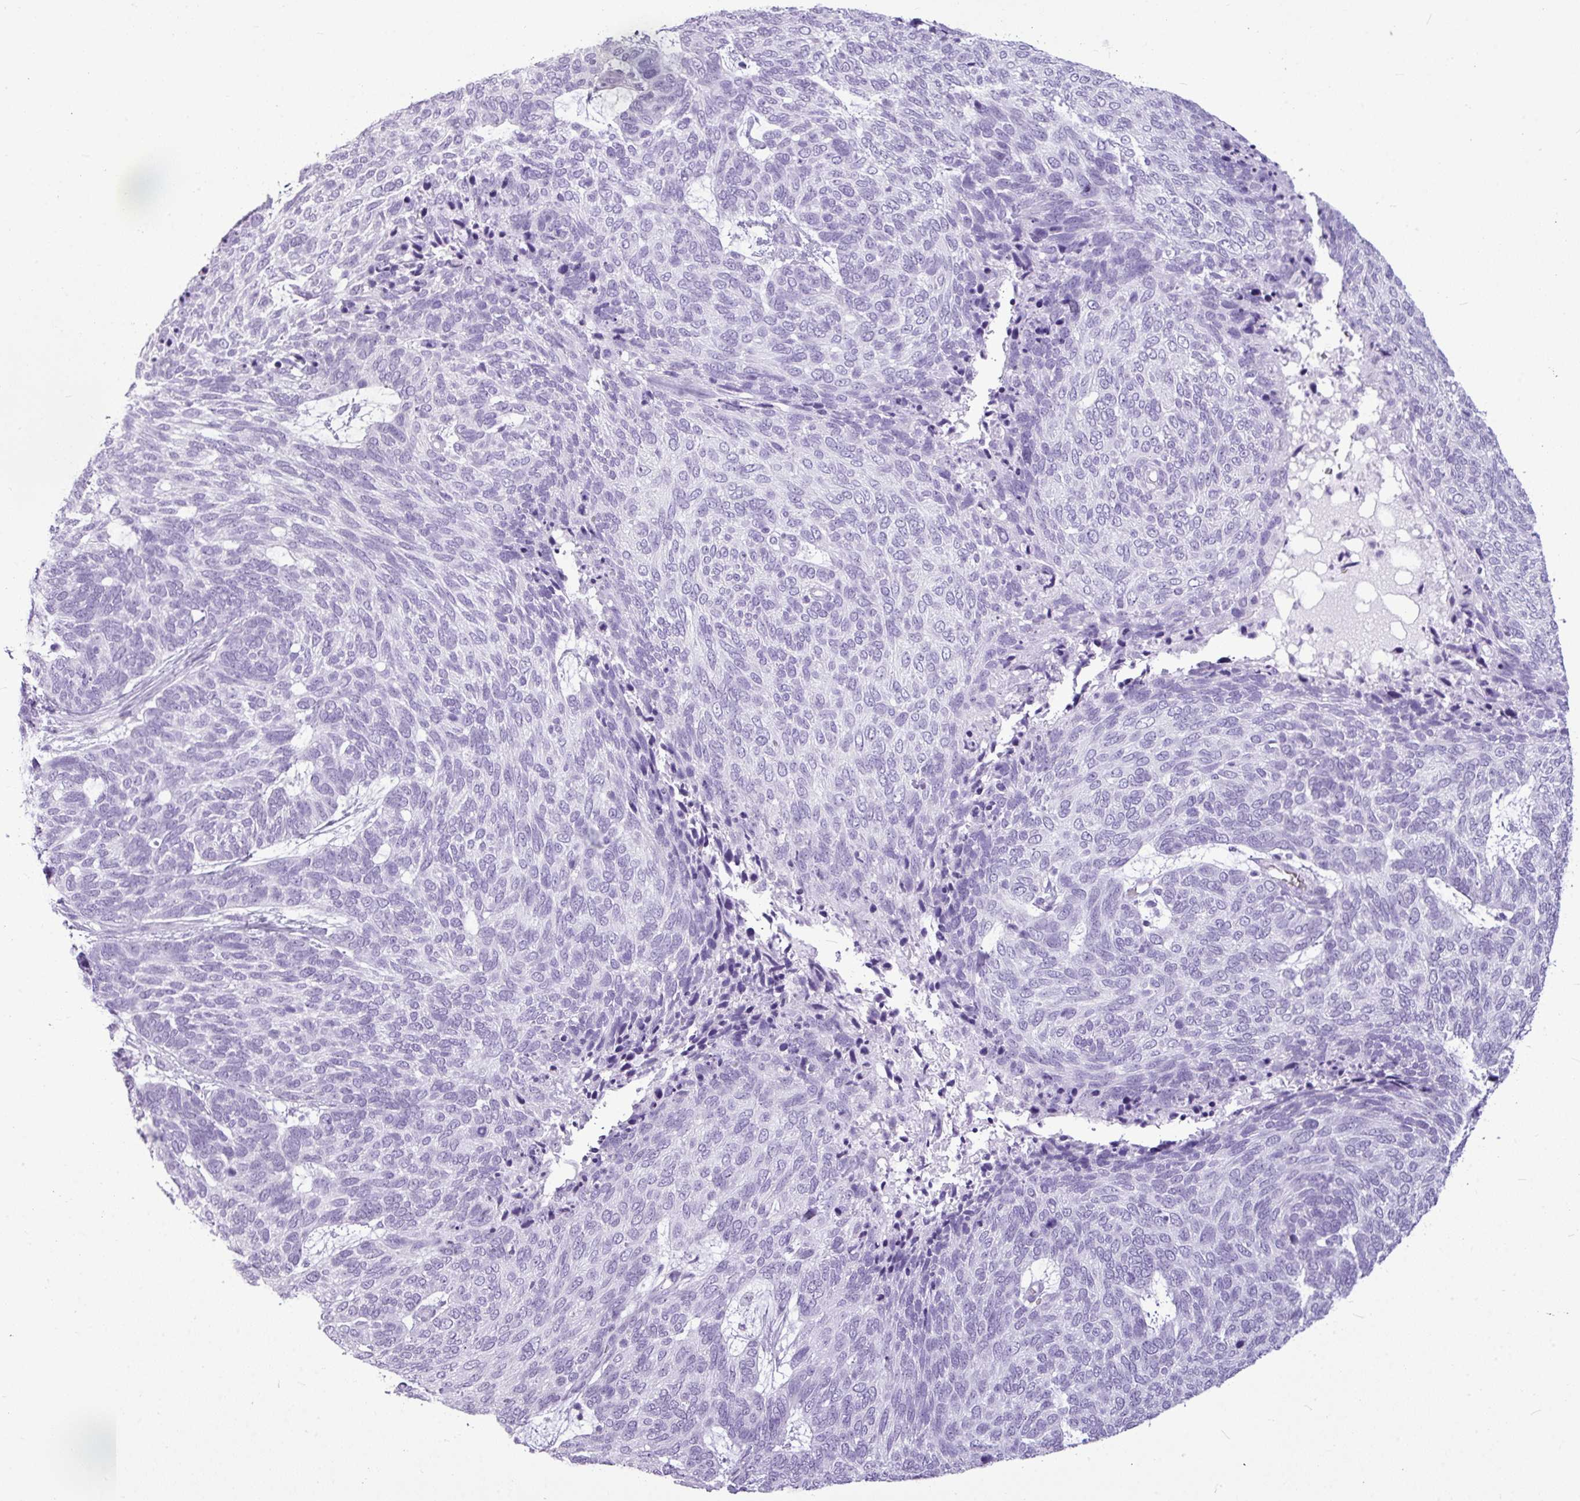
{"staining": {"intensity": "negative", "quantity": "none", "location": "none"}, "tissue": "skin cancer", "cell_type": "Tumor cells", "image_type": "cancer", "snomed": [{"axis": "morphology", "description": "Basal cell carcinoma"}, {"axis": "topography", "description": "Skin"}], "caption": "Tumor cells are negative for brown protein staining in skin basal cell carcinoma. (DAB (3,3'-diaminobenzidine) IHC visualized using brightfield microscopy, high magnification).", "gene": "AMY1B", "patient": {"sex": "female", "age": 65}}